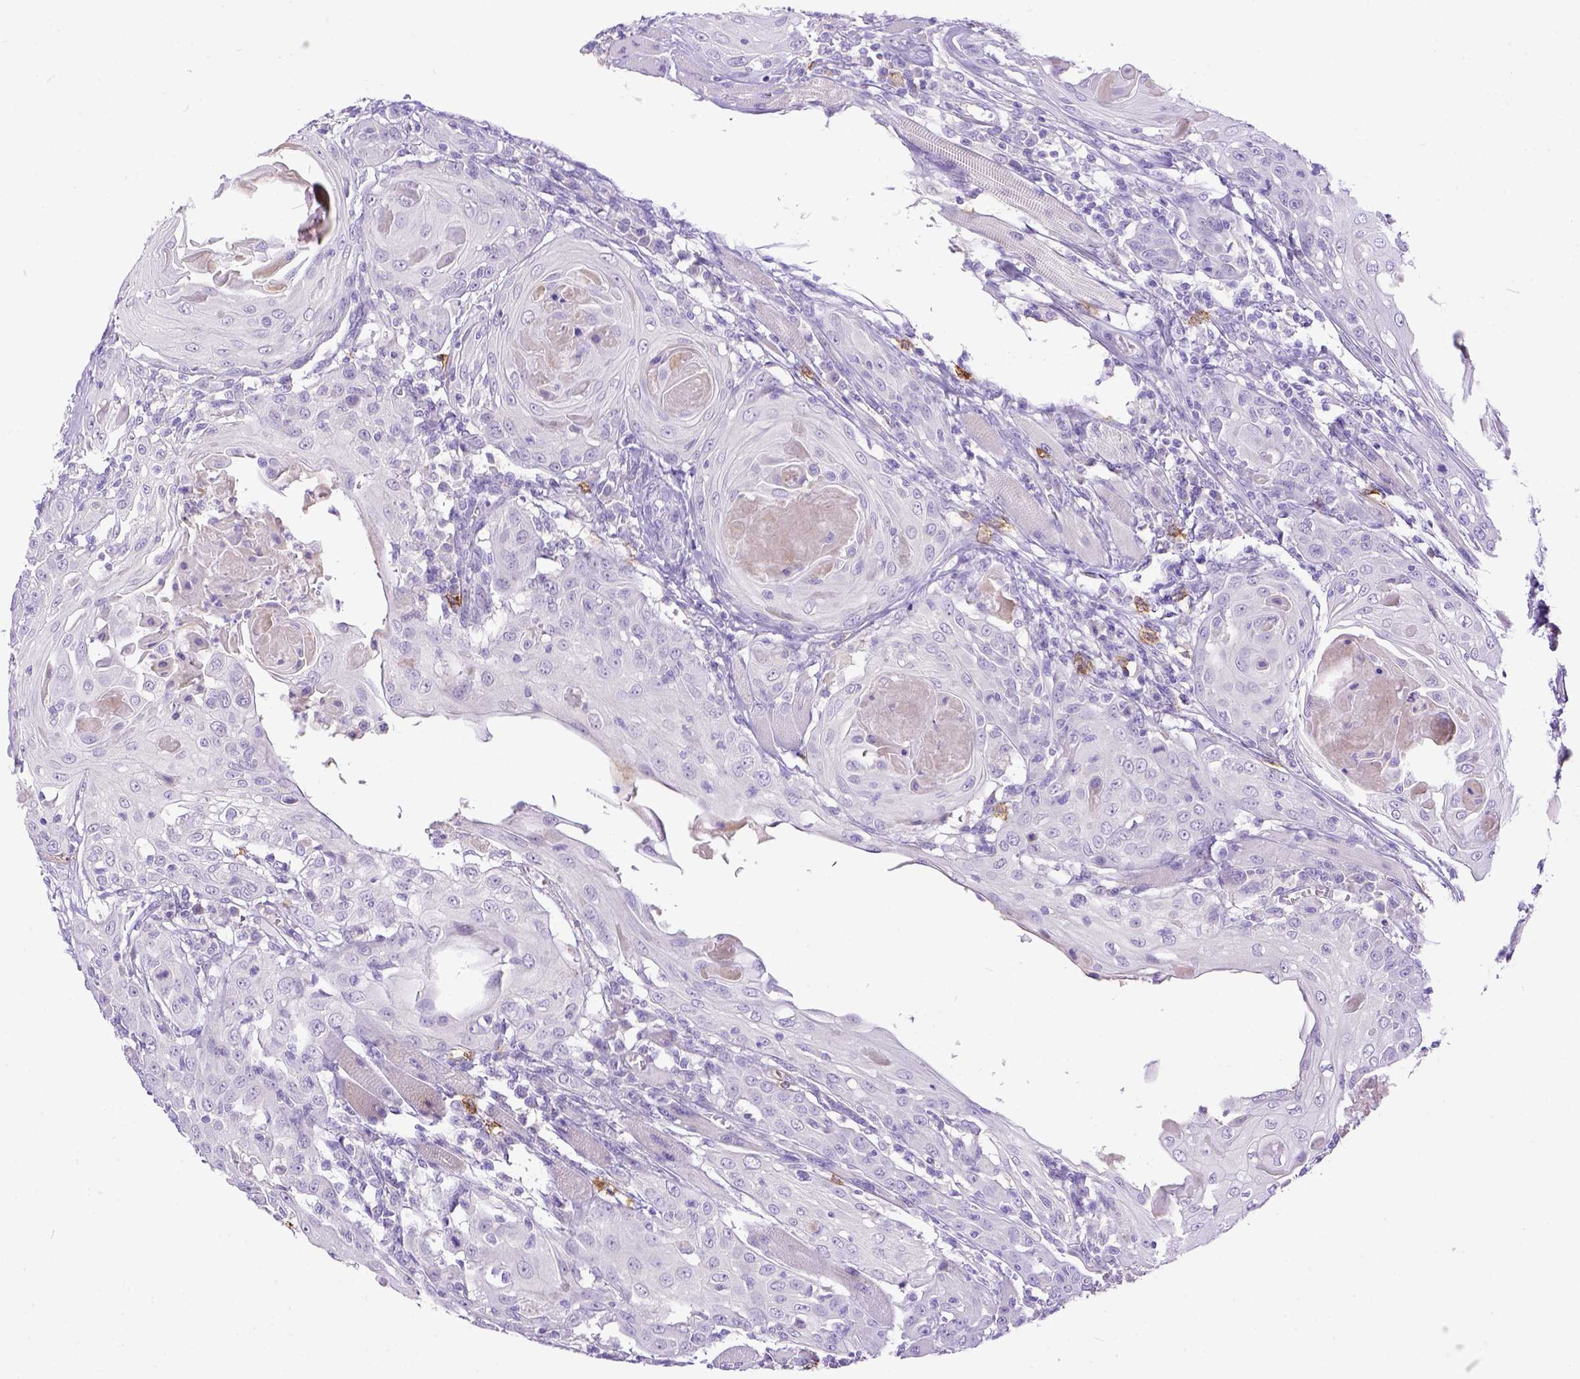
{"staining": {"intensity": "negative", "quantity": "none", "location": "none"}, "tissue": "head and neck cancer", "cell_type": "Tumor cells", "image_type": "cancer", "snomed": [{"axis": "morphology", "description": "Squamous cell carcinoma, NOS"}, {"axis": "topography", "description": "Head-Neck"}], "caption": "A micrograph of head and neck squamous cell carcinoma stained for a protein reveals no brown staining in tumor cells.", "gene": "KIT", "patient": {"sex": "female", "age": 80}}